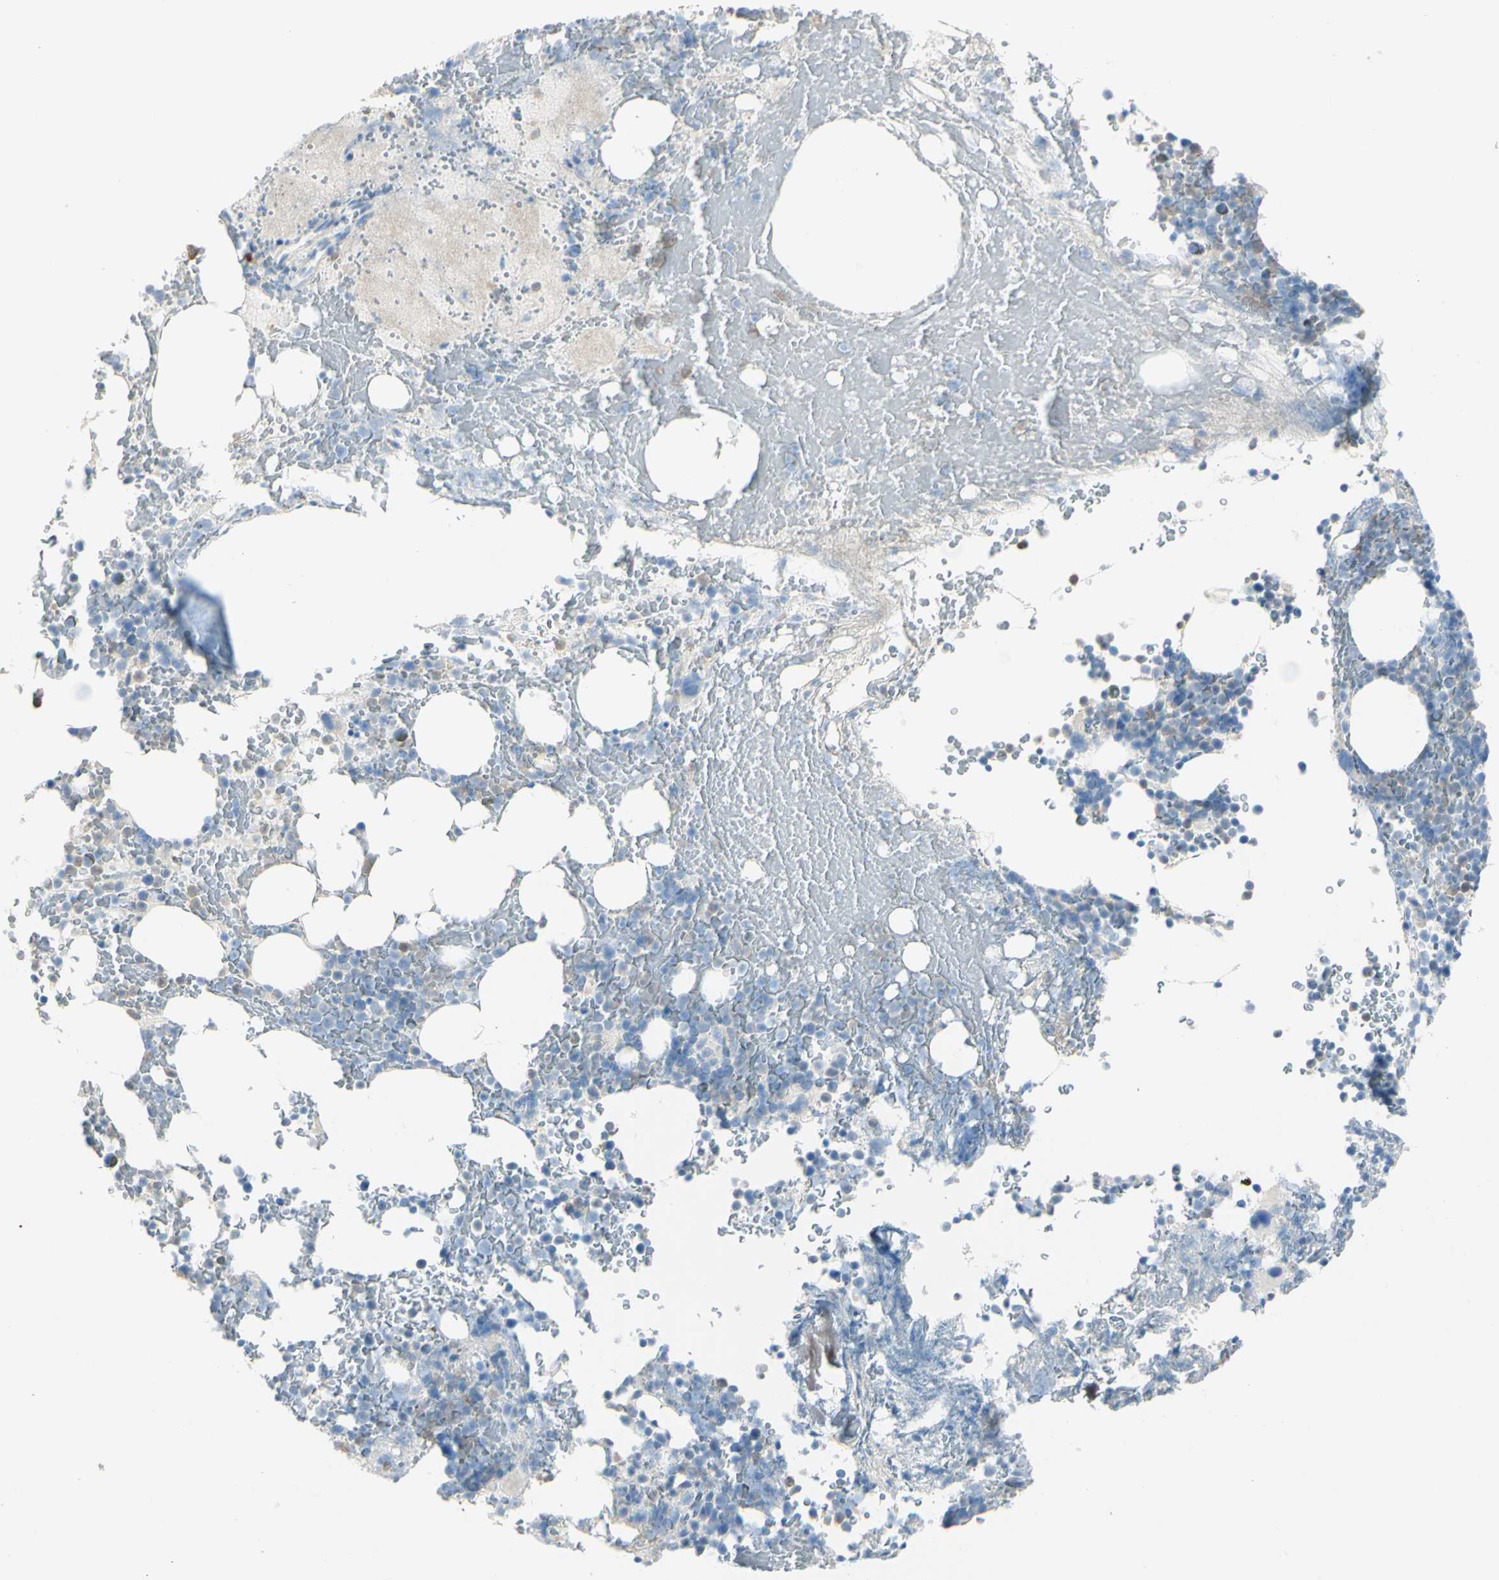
{"staining": {"intensity": "weak", "quantity": "<25%", "location": "cytoplasmic/membranous"}, "tissue": "bone marrow", "cell_type": "Hematopoietic cells", "image_type": "normal", "snomed": [{"axis": "morphology", "description": "Normal tissue, NOS"}, {"axis": "topography", "description": "Bone marrow"}], "caption": "High magnification brightfield microscopy of unremarkable bone marrow stained with DAB (3,3'-diaminobenzidine) (brown) and counterstained with hematoxylin (blue): hematopoietic cells show no significant positivity. The staining is performed using DAB brown chromogen with nuclei counter-stained in using hematoxylin.", "gene": "ZNF557", "patient": {"sex": "female", "age": 66}}